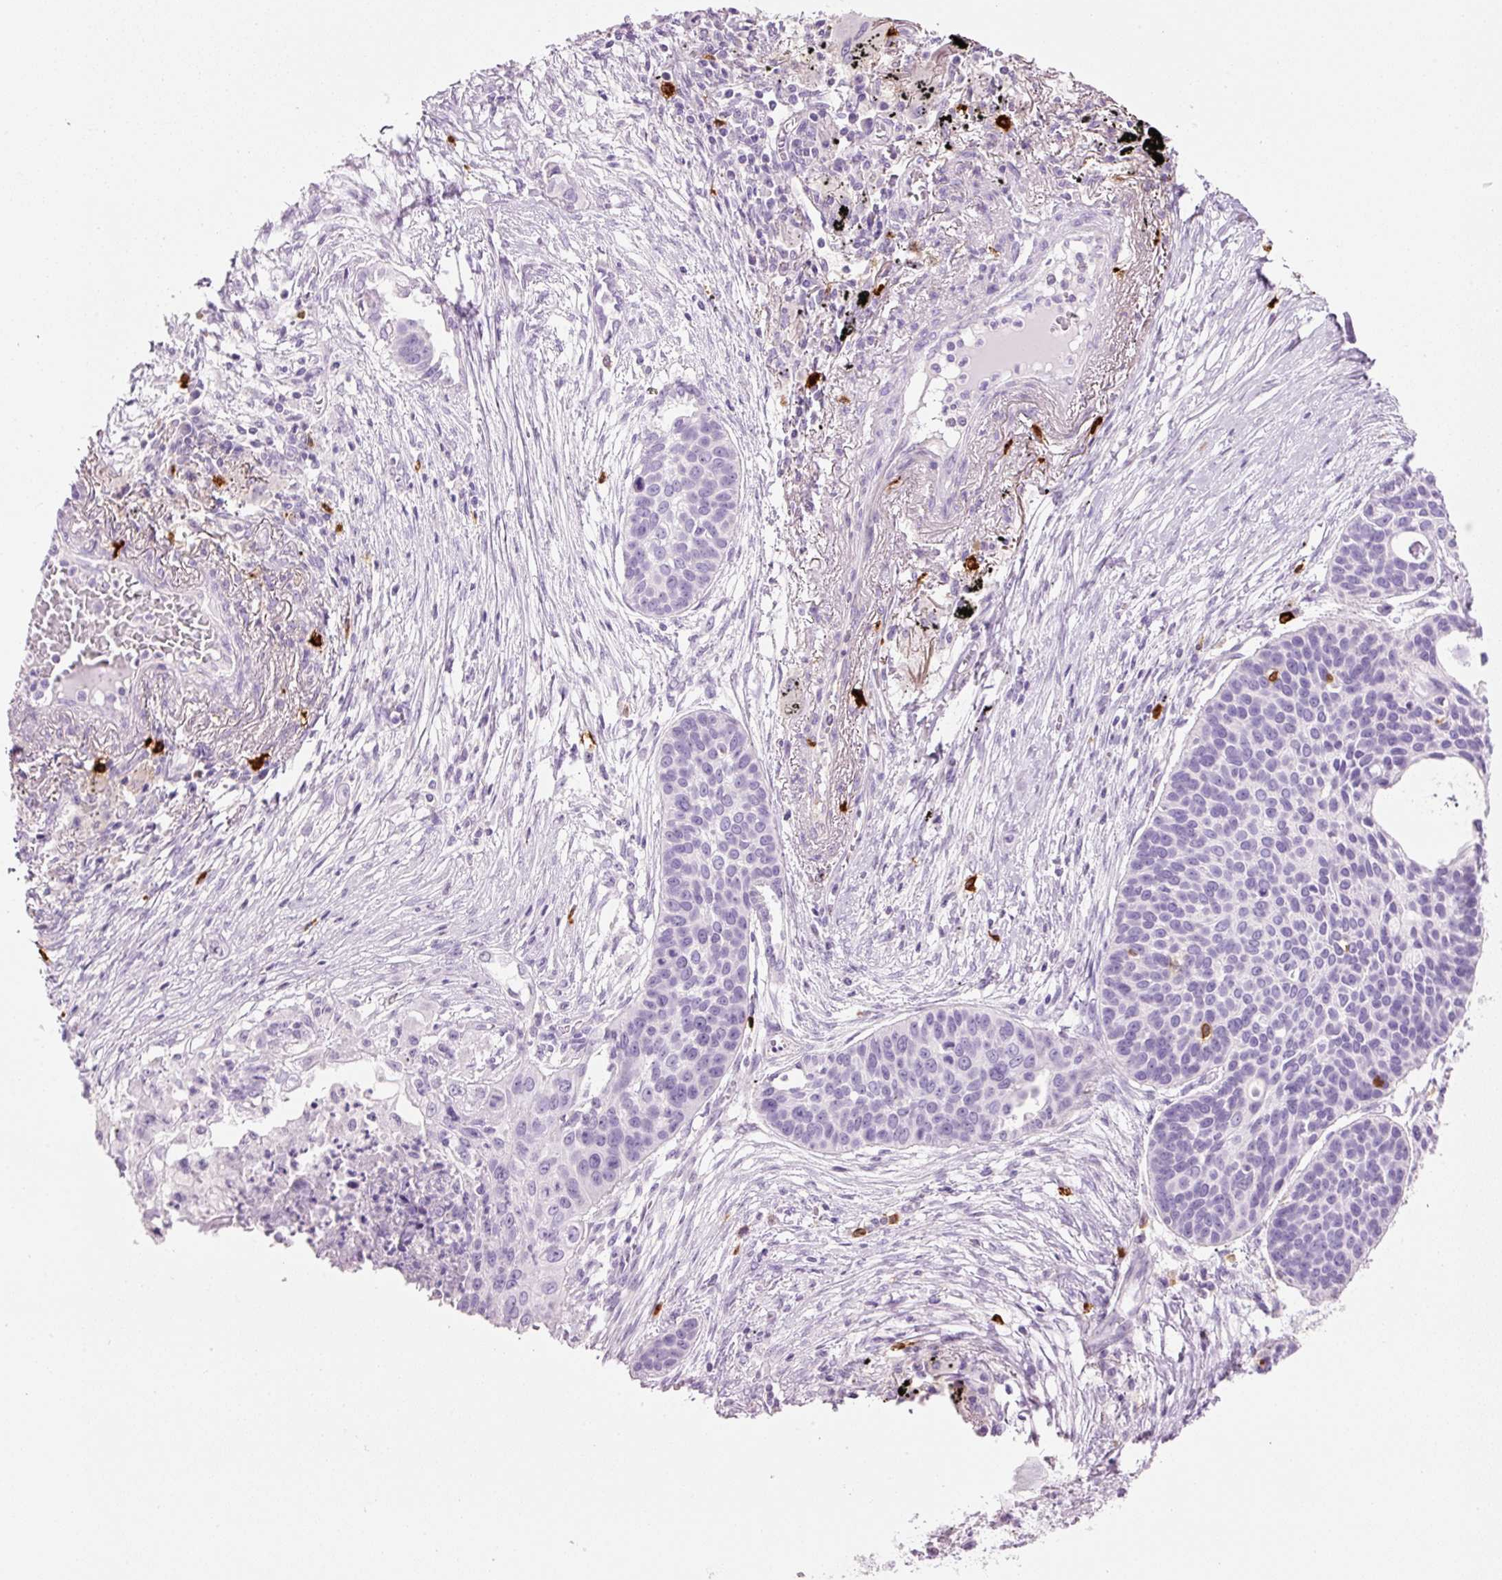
{"staining": {"intensity": "negative", "quantity": "none", "location": "none"}, "tissue": "lung cancer", "cell_type": "Tumor cells", "image_type": "cancer", "snomed": [{"axis": "morphology", "description": "Squamous cell carcinoma, NOS"}, {"axis": "topography", "description": "Lung"}], "caption": "The image exhibits no significant staining in tumor cells of lung cancer (squamous cell carcinoma).", "gene": "CMA1", "patient": {"sex": "male", "age": 71}}